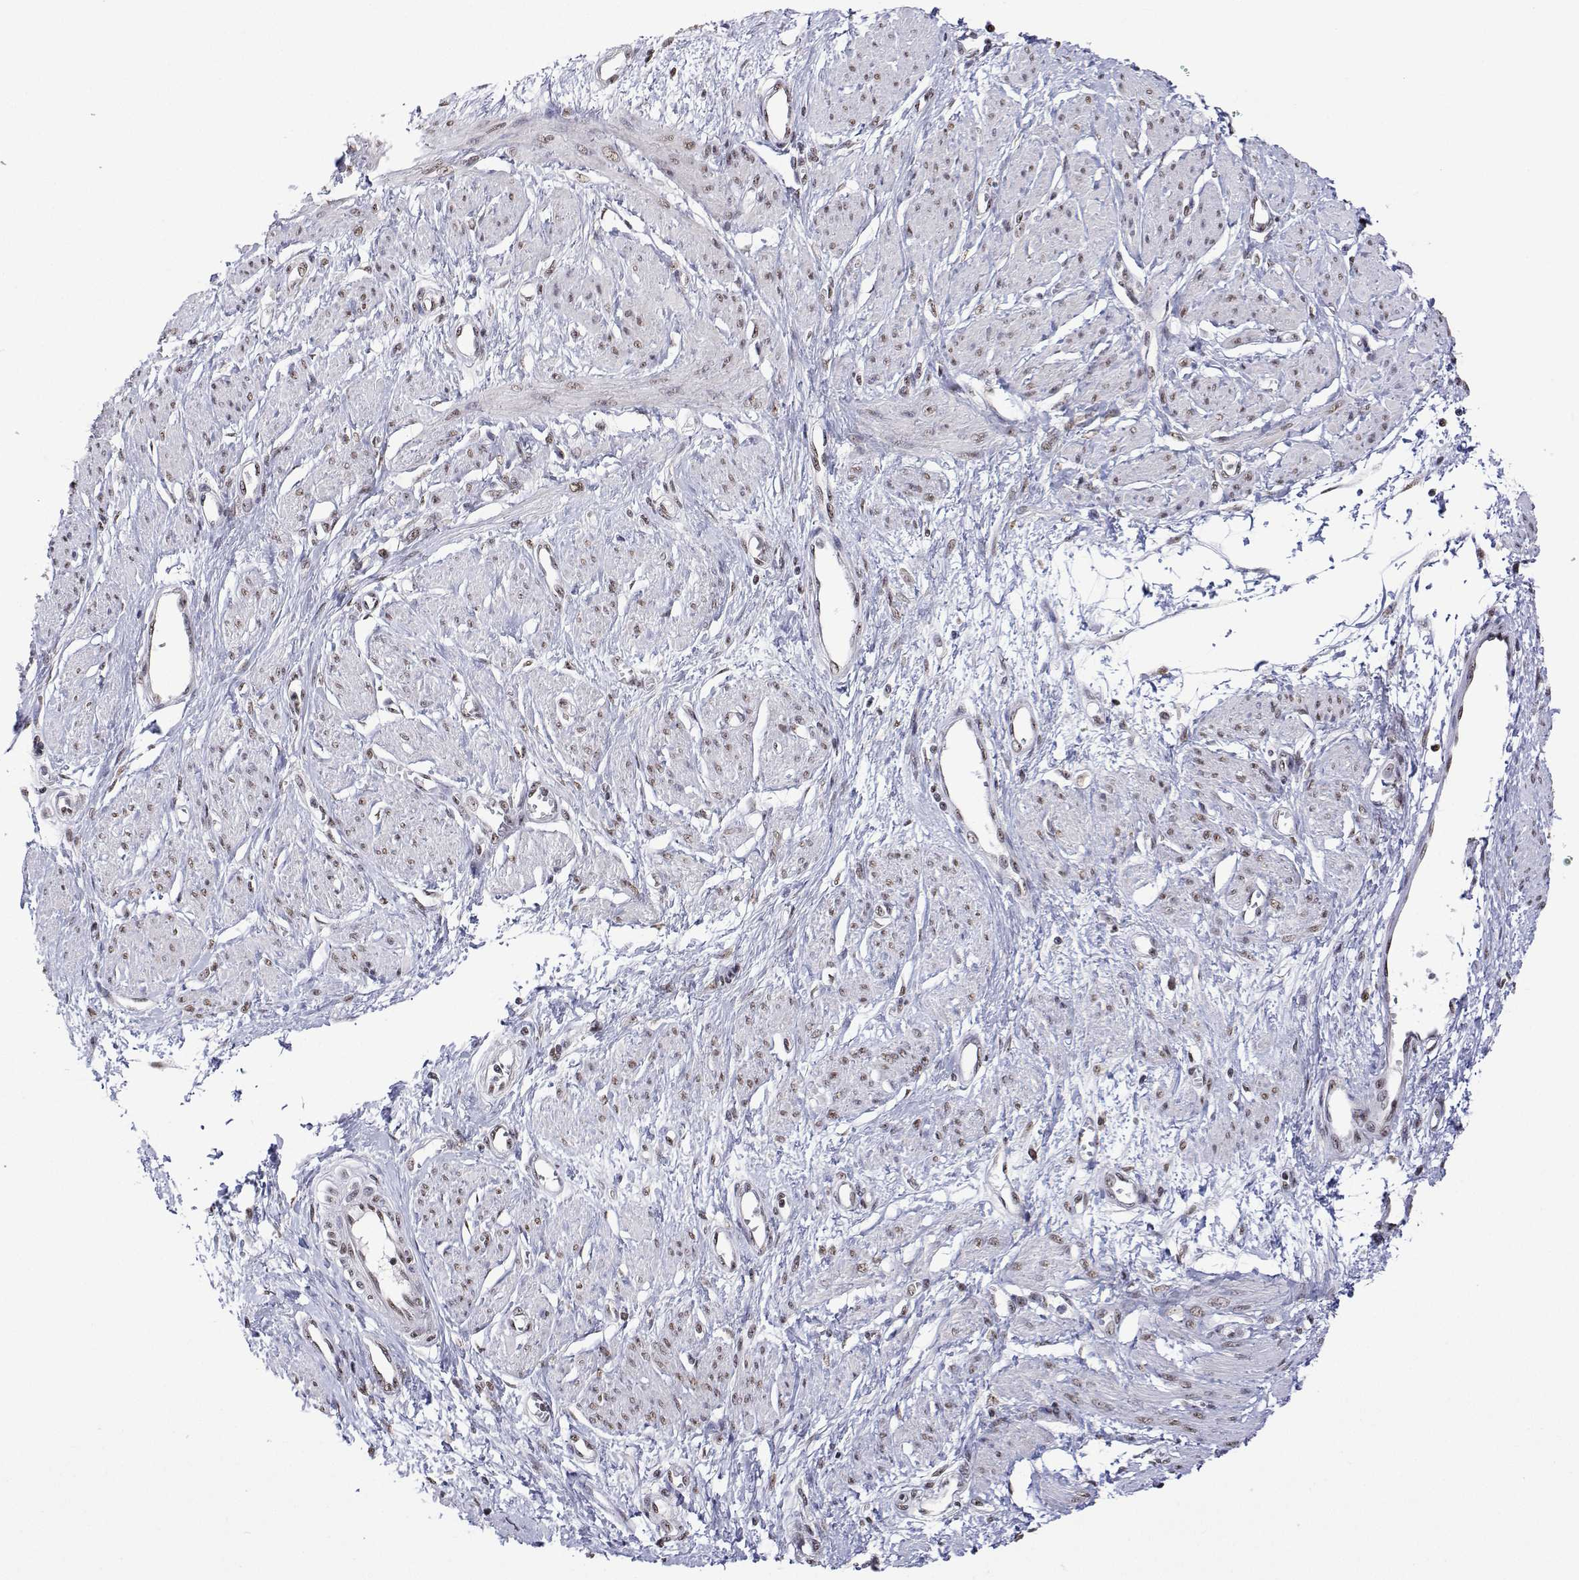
{"staining": {"intensity": "weak", "quantity": "25%-75%", "location": "nuclear"}, "tissue": "smooth muscle", "cell_type": "Smooth muscle cells", "image_type": "normal", "snomed": [{"axis": "morphology", "description": "Normal tissue, NOS"}, {"axis": "topography", "description": "Smooth muscle"}, {"axis": "topography", "description": "Uterus"}], "caption": "The micrograph demonstrates staining of benign smooth muscle, revealing weak nuclear protein staining (brown color) within smooth muscle cells. Using DAB (3,3'-diaminobenzidine) (brown) and hematoxylin (blue) stains, captured at high magnification using brightfield microscopy.", "gene": "ADAR", "patient": {"sex": "female", "age": 39}}